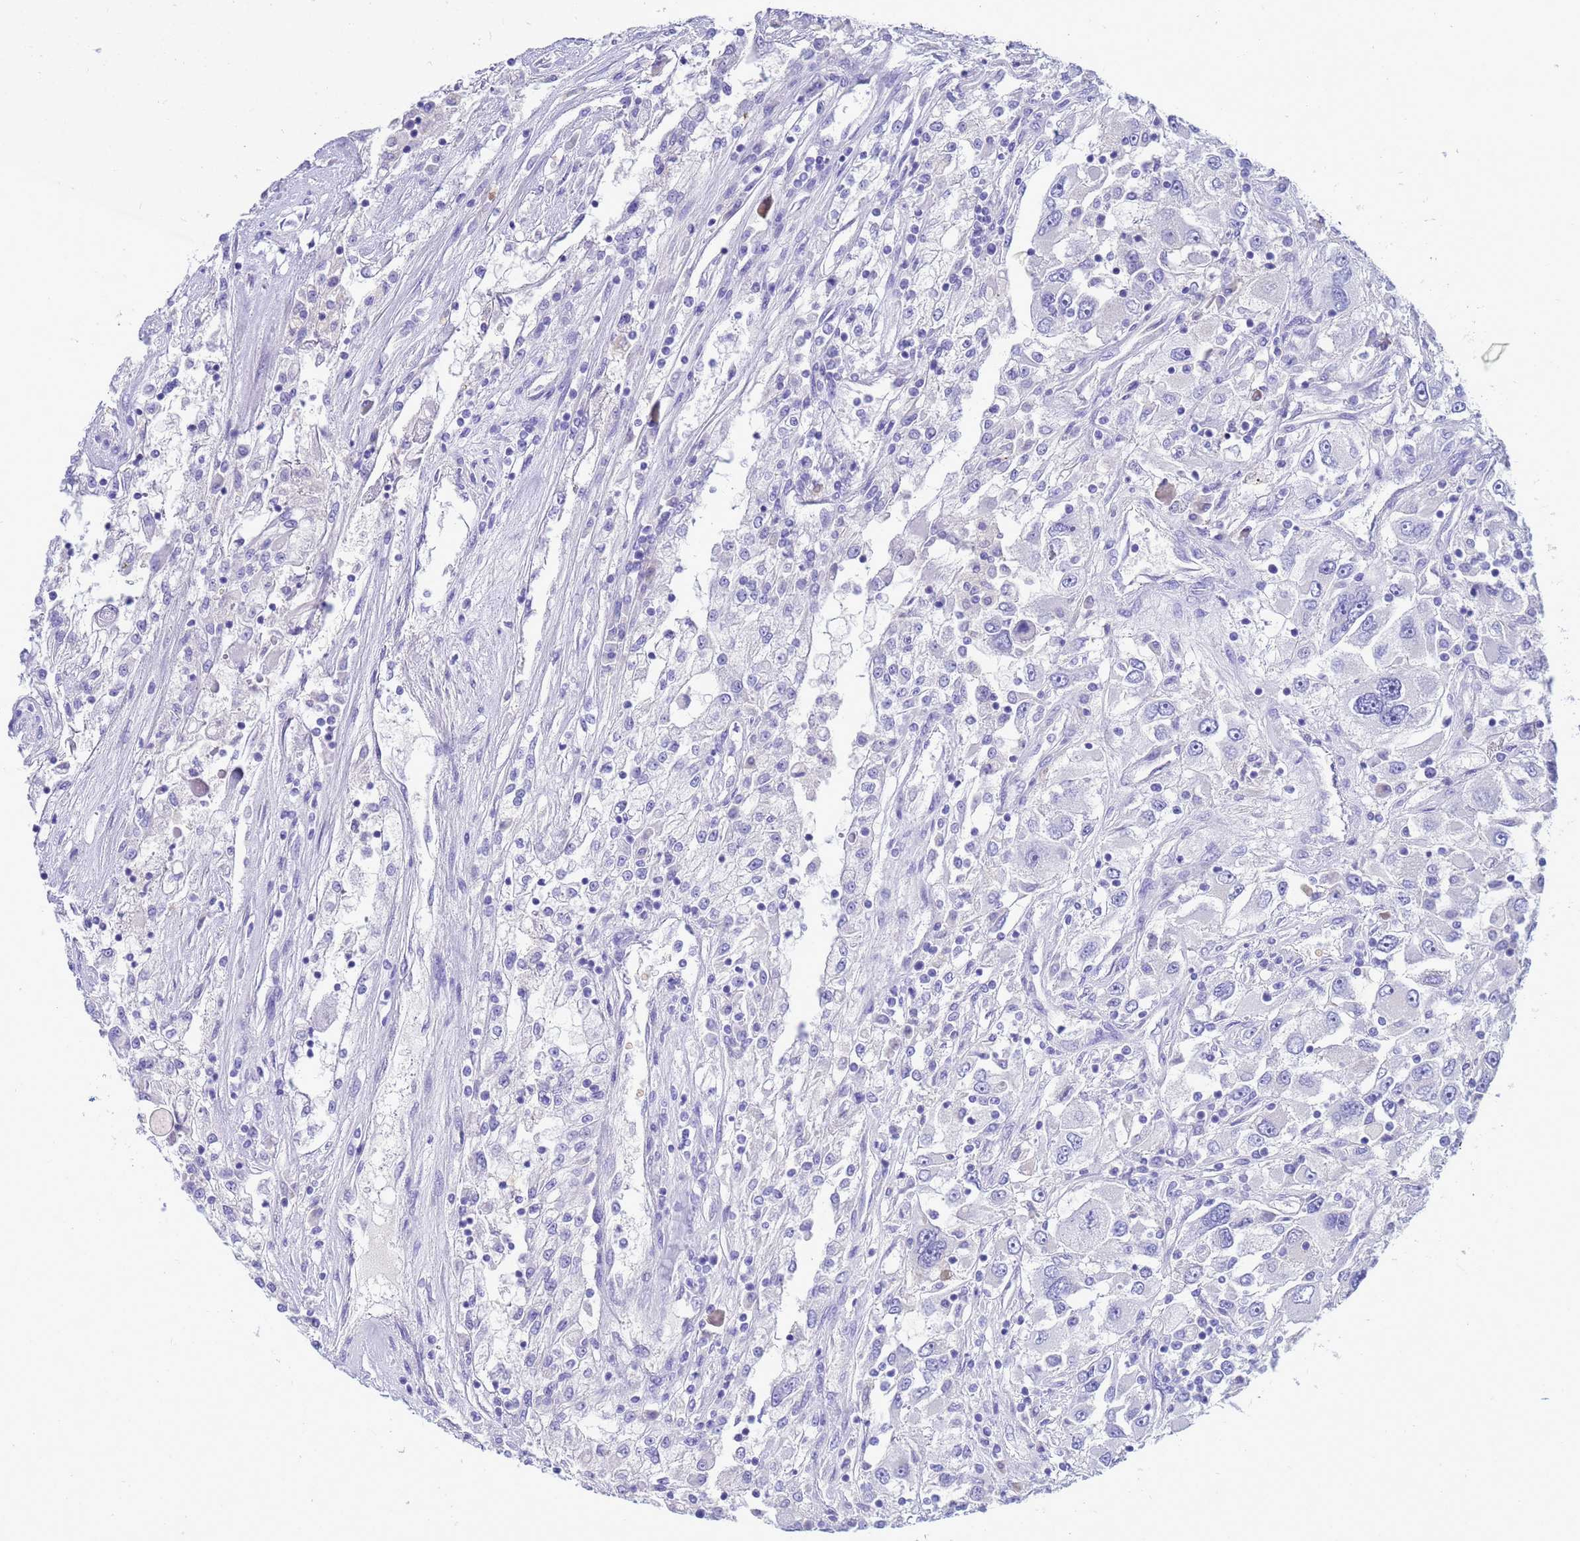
{"staining": {"intensity": "negative", "quantity": "none", "location": "none"}, "tissue": "renal cancer", "cell_type": "Tumor cells", "image_type": "cancer", "snomed": [{"axis": "morphology", "description": "Adenocarcinoma, NOS"}, {"axis": "topography", "description": "Kidney"}], "caption": "Renal cancer was stained to show a protein in brown. There is no significant positivity in tumor cells.", "gene": "SYCN", "patient": {"sex": "female", "age": 52}}